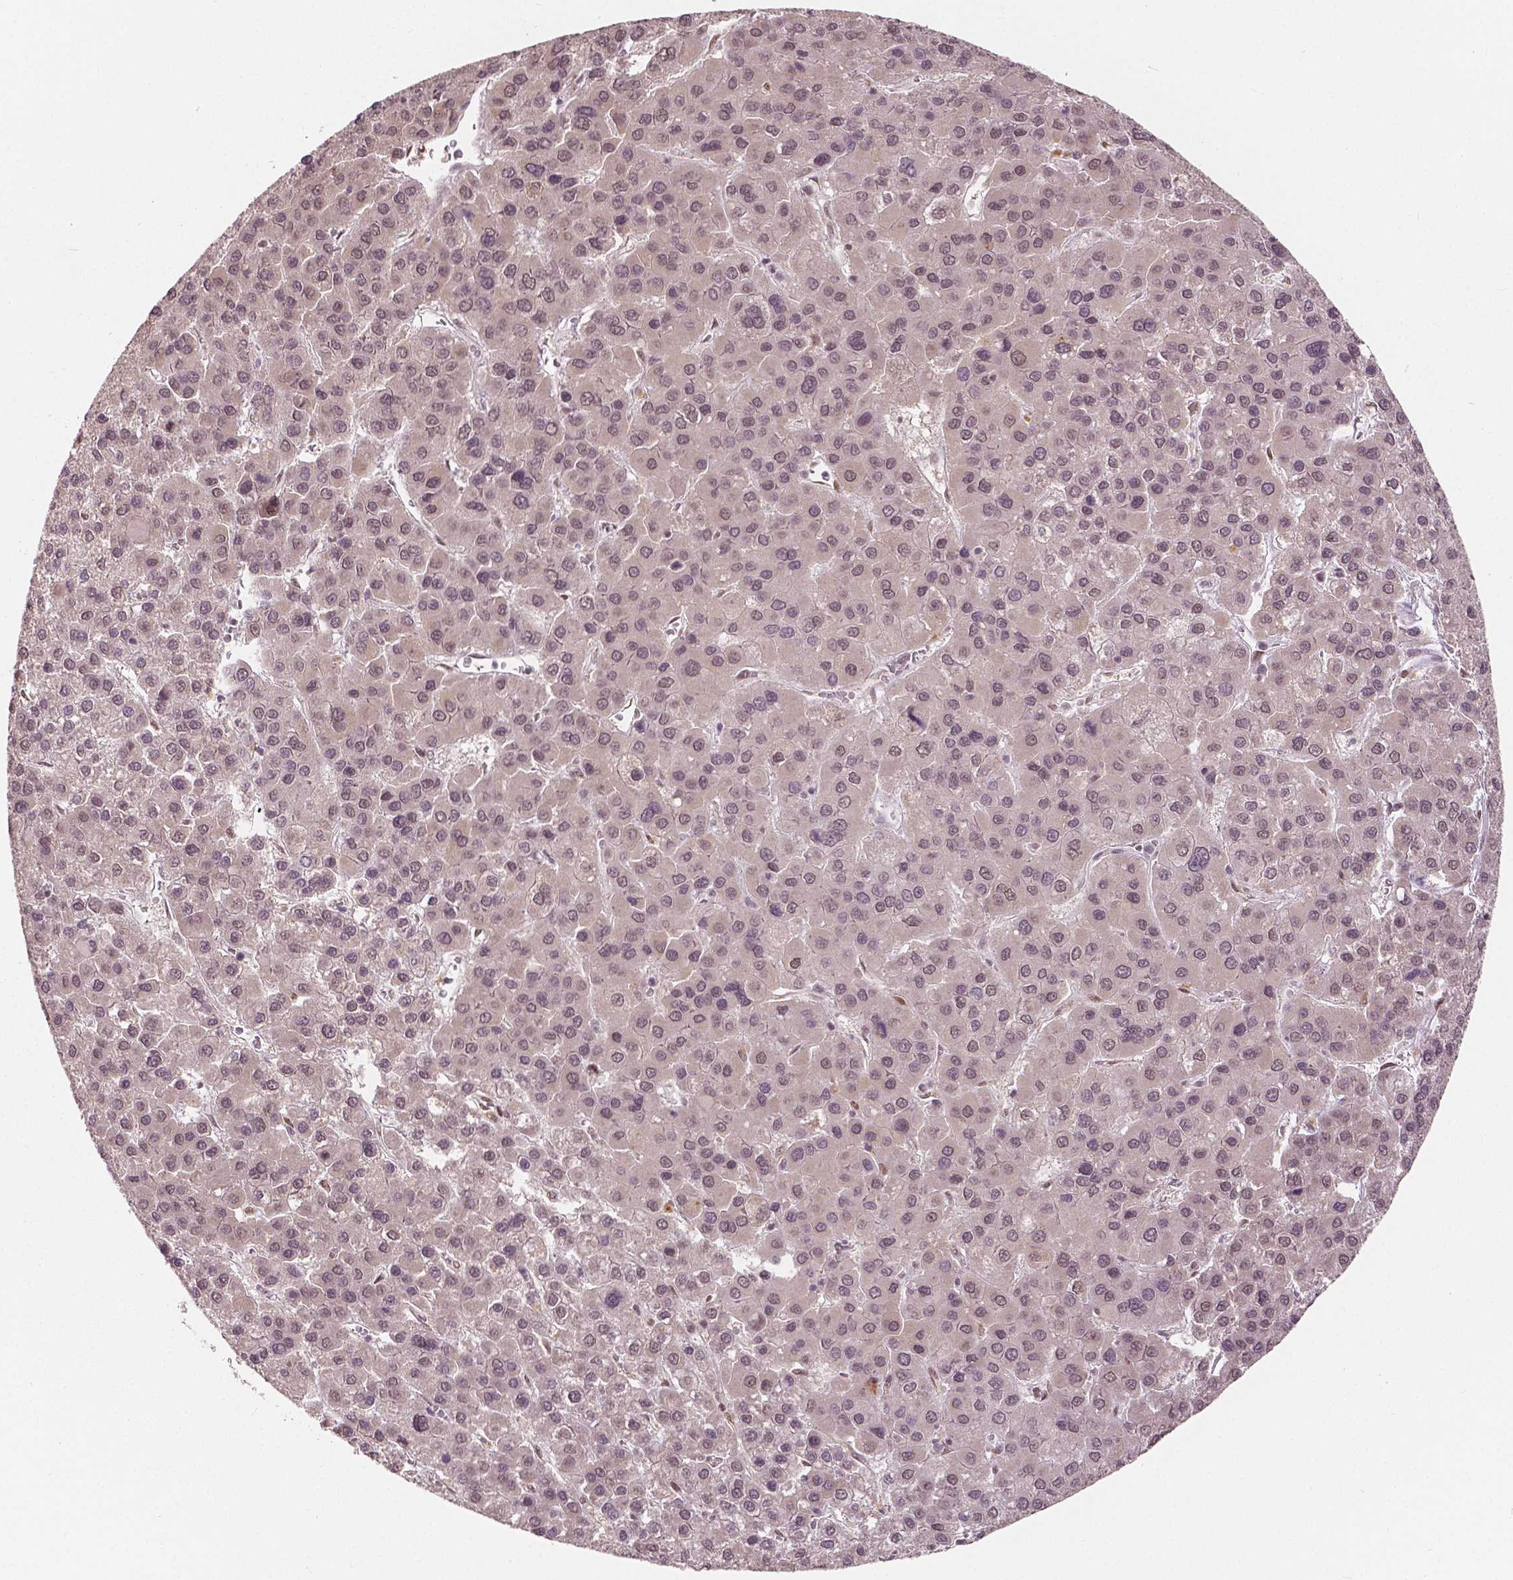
{"staining": {"intensity": "negative", "quantity": "none", "location": "none"}, "tissue": "liver cancer", "cell_type": "Tumor cells", "image_type": "cancer", "snomed": [{"axis": "morphology", "description": "Carcinoma, Hepatocellular, NOS"}, {"axis": "topography", "description": "Liver"}], "caption": "A high-resolution micrograph shows IHC staining of liver hepatocellular carcinoma, which displays no significant expression in tumor cells.", "gene": "HMBOX1", "patient": {"sex": "female", "age": 41}}